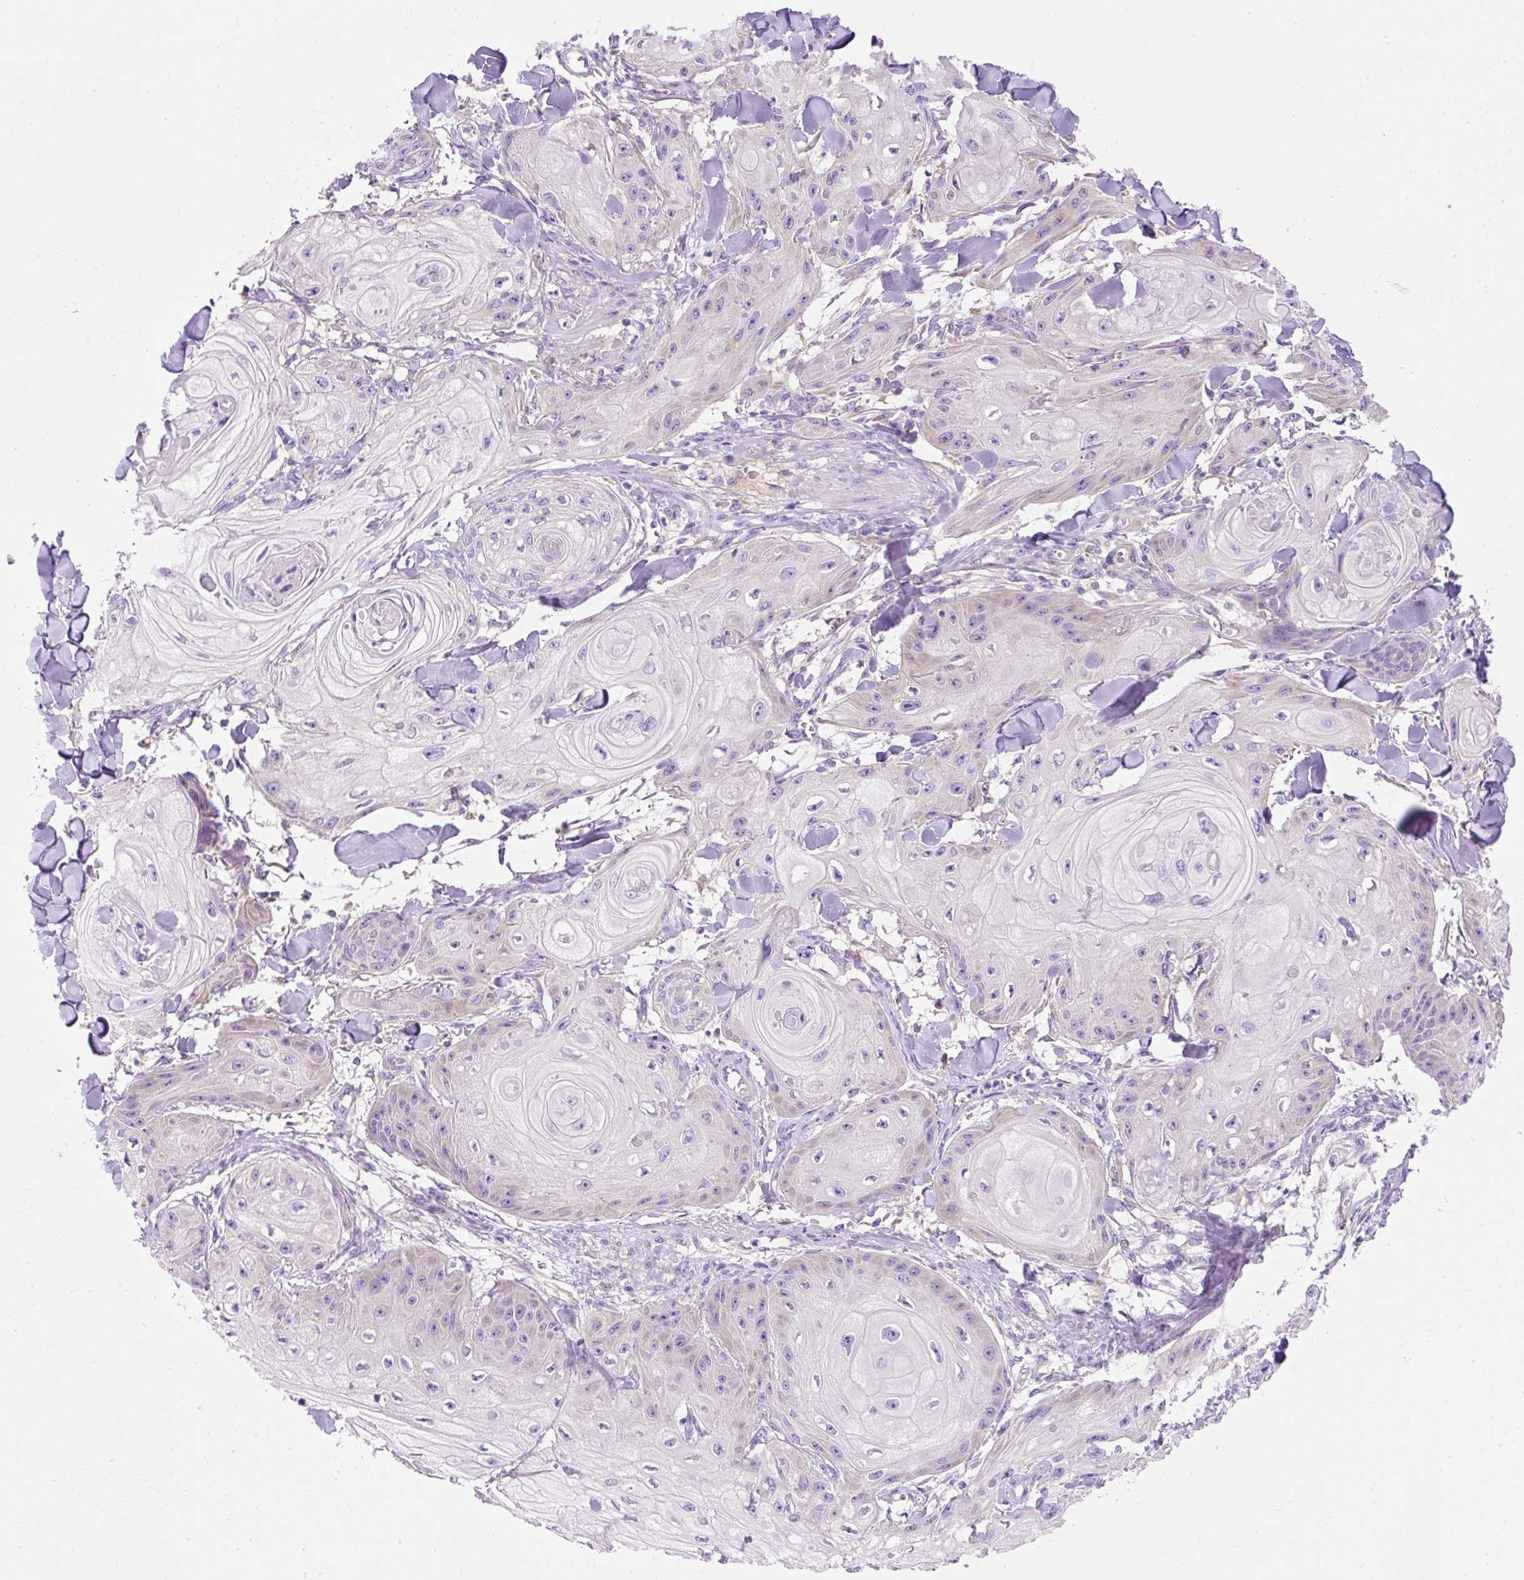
{"staining": {"intensity": "negative", "quantity": "none", "location": "none"}, "tissue": "skin cancer", "cell_type": "Tumor cells", "image_type": "cancer", "snomed": [{"axis": "morphology", "description": "Squamous cell carcinoma, NOS"}, {"axis": "topography", "description": "Skin"}], "caption": "Skin cancer was stained to show a protein in brown. There is no significant staining in tumor cells. (DAB (3,3'-diaminobenzidine) immunohistochemistry (IHC), high magnification).", "gene": "OR4K15", "patient": {"sex": "male", "age": 74}}